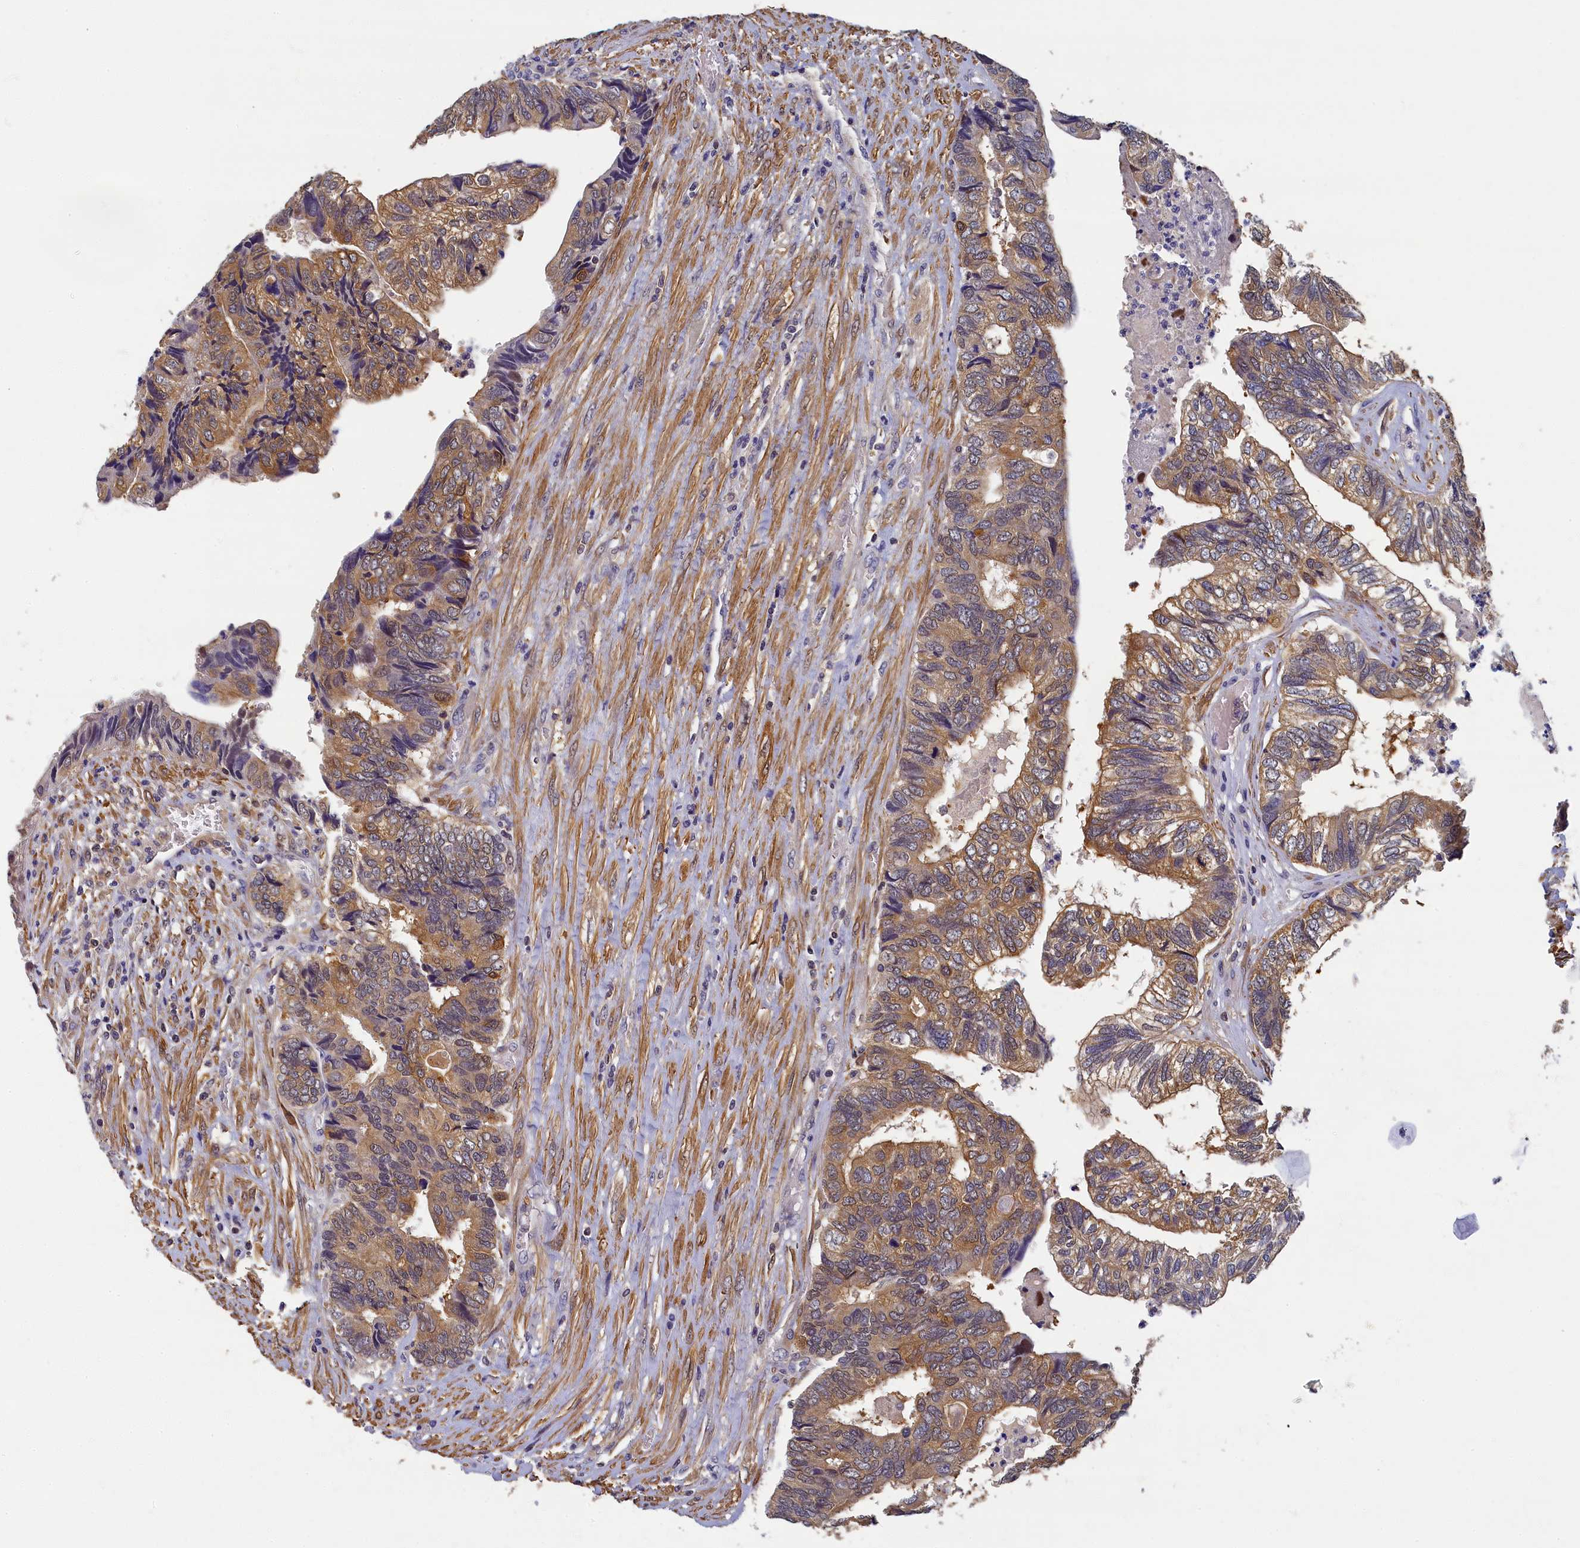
{"staining": {"intensity": "moderate", "quantity": "25%-75%", "location": "cytoplasmic/membranous"}, "tissue": "colorectal cancer", "cell_type": "Tumor cells", "image_type": "cancer", "snomed": [{"axis": "morphology", "description": "Adenocarcinoma, NOS"}, {"axis": "topography", "description": "Colon"}], "caption": "IHC of human colorectal adenocarcinoma exhibits medium levels of moderate cytoplasmic/membranous staining in about 25%-75% of tumor cells. (DAB IHC, brown staining for protein, blue staining for nuclei).", "gene": "TBCB", "patient": {"sex": "female", "age": 67}}